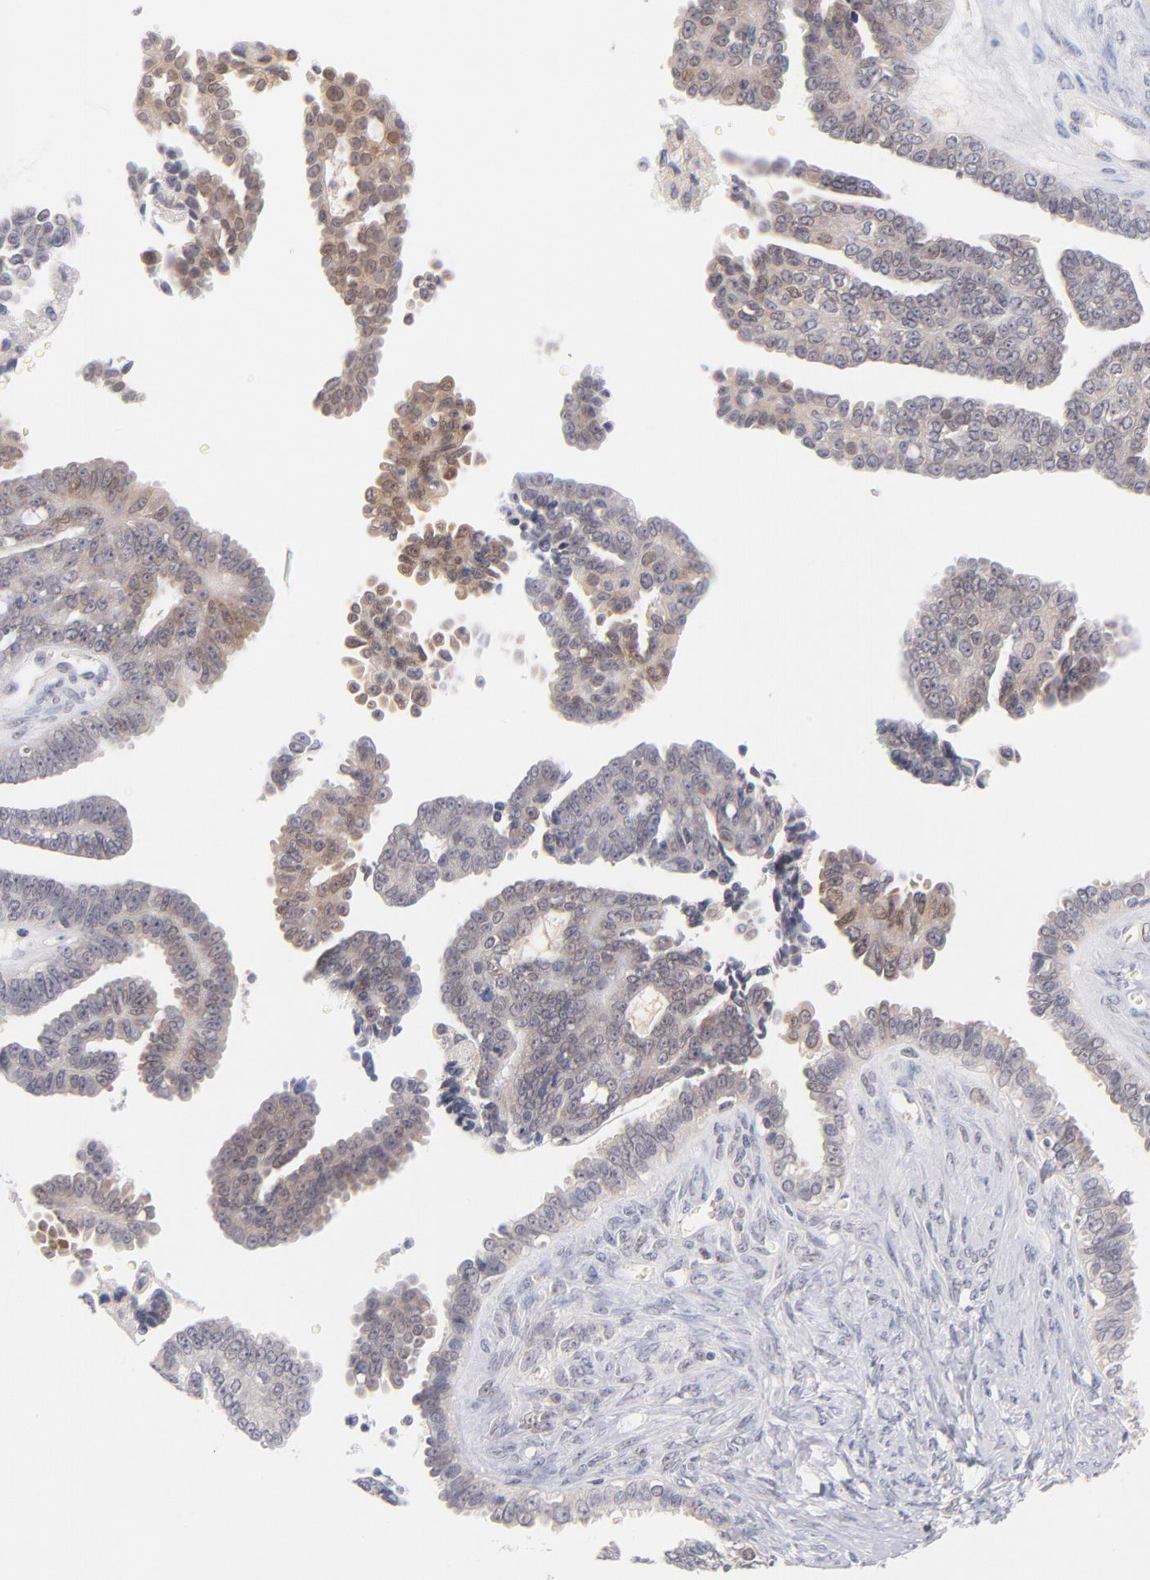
{"staining": {"intensity": "weak", "quantity": "25%-75%", "location": "cytoplasmic/membranous,nuclear"}, "tissue": "ovarian cancer", "cell_type": "Tumor cells", "image_type": "cancer", "snomed": [{"axis": "morphology", "description": "Cystadenocarcinoma, serous, NOS"}, {"axis": "topography", "description": "Ovary"}], "caption": "Ovarian serous cystadenocarcinoma tissue exhibits weak cytoplasmic/membranous and nuclear expression in approximately 25%-75% of tumor cells, visualized by immunohistochemistry. (DAB IHC, brown staining for protein, blue staining for nuclei).", "gene": "CASP6", "patient": {"sex": "female", "age": 71}}